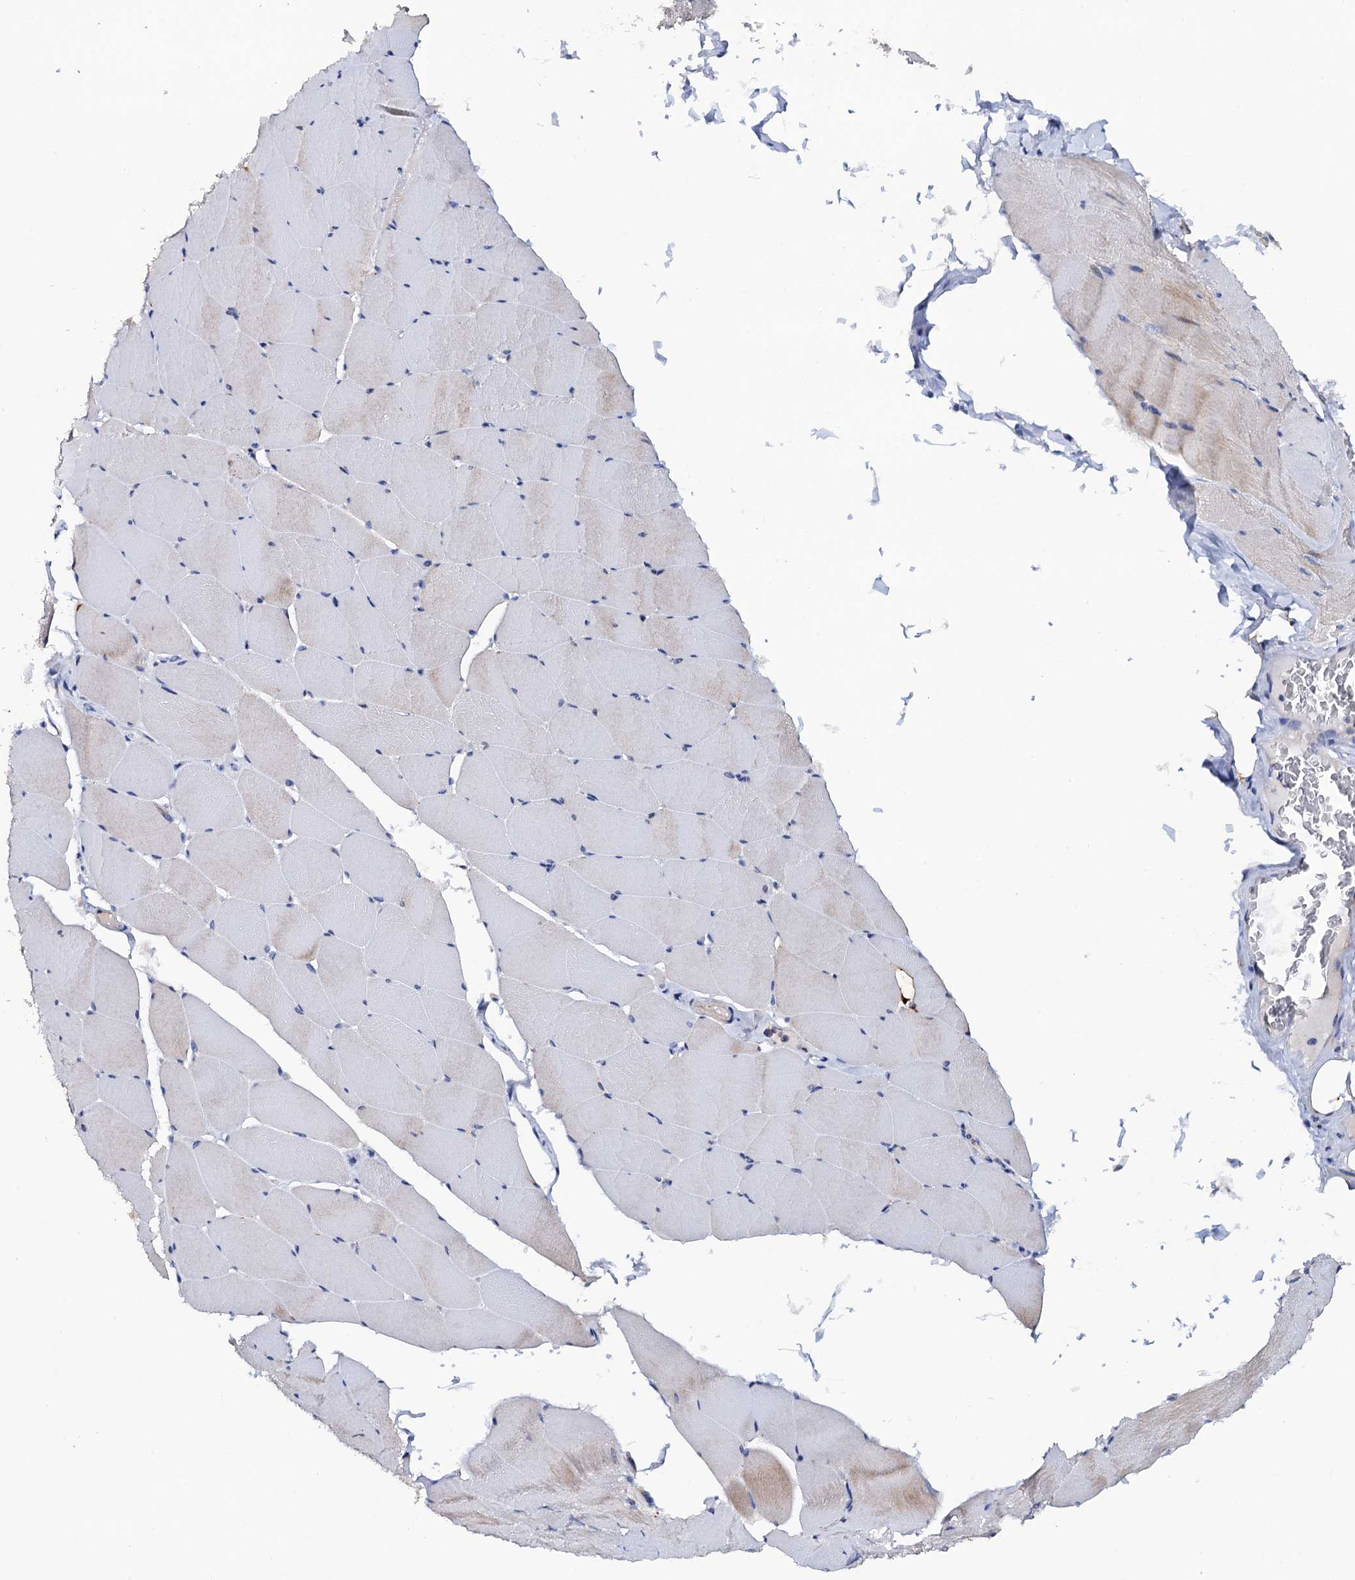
{"staining": {"intensity": "weak", "quantity": "<25%", "location": "cytoplasmic/membranous"}, "tissue": "skeletal muscle", "cell_type": "Myocytes", "image_type": "normal", "snomed": [{"axis": "morphology", "description": "Normal tissue, NOS"}, {"axis": "topography", "description": "Skeletal muscle"}], "caption": "This is a histopathology image of immunohistochemistry (IHC) staining of benign skeletal muscle, which shows no expression in myocytes. The staining was performed using DAB to visualize the protein expression in brown, while the nuclei were stained in blue with hematoxylin (Magnification: 20x).", "gene": "MRPL48", "patient": {"sex": "male", "age": 62}}